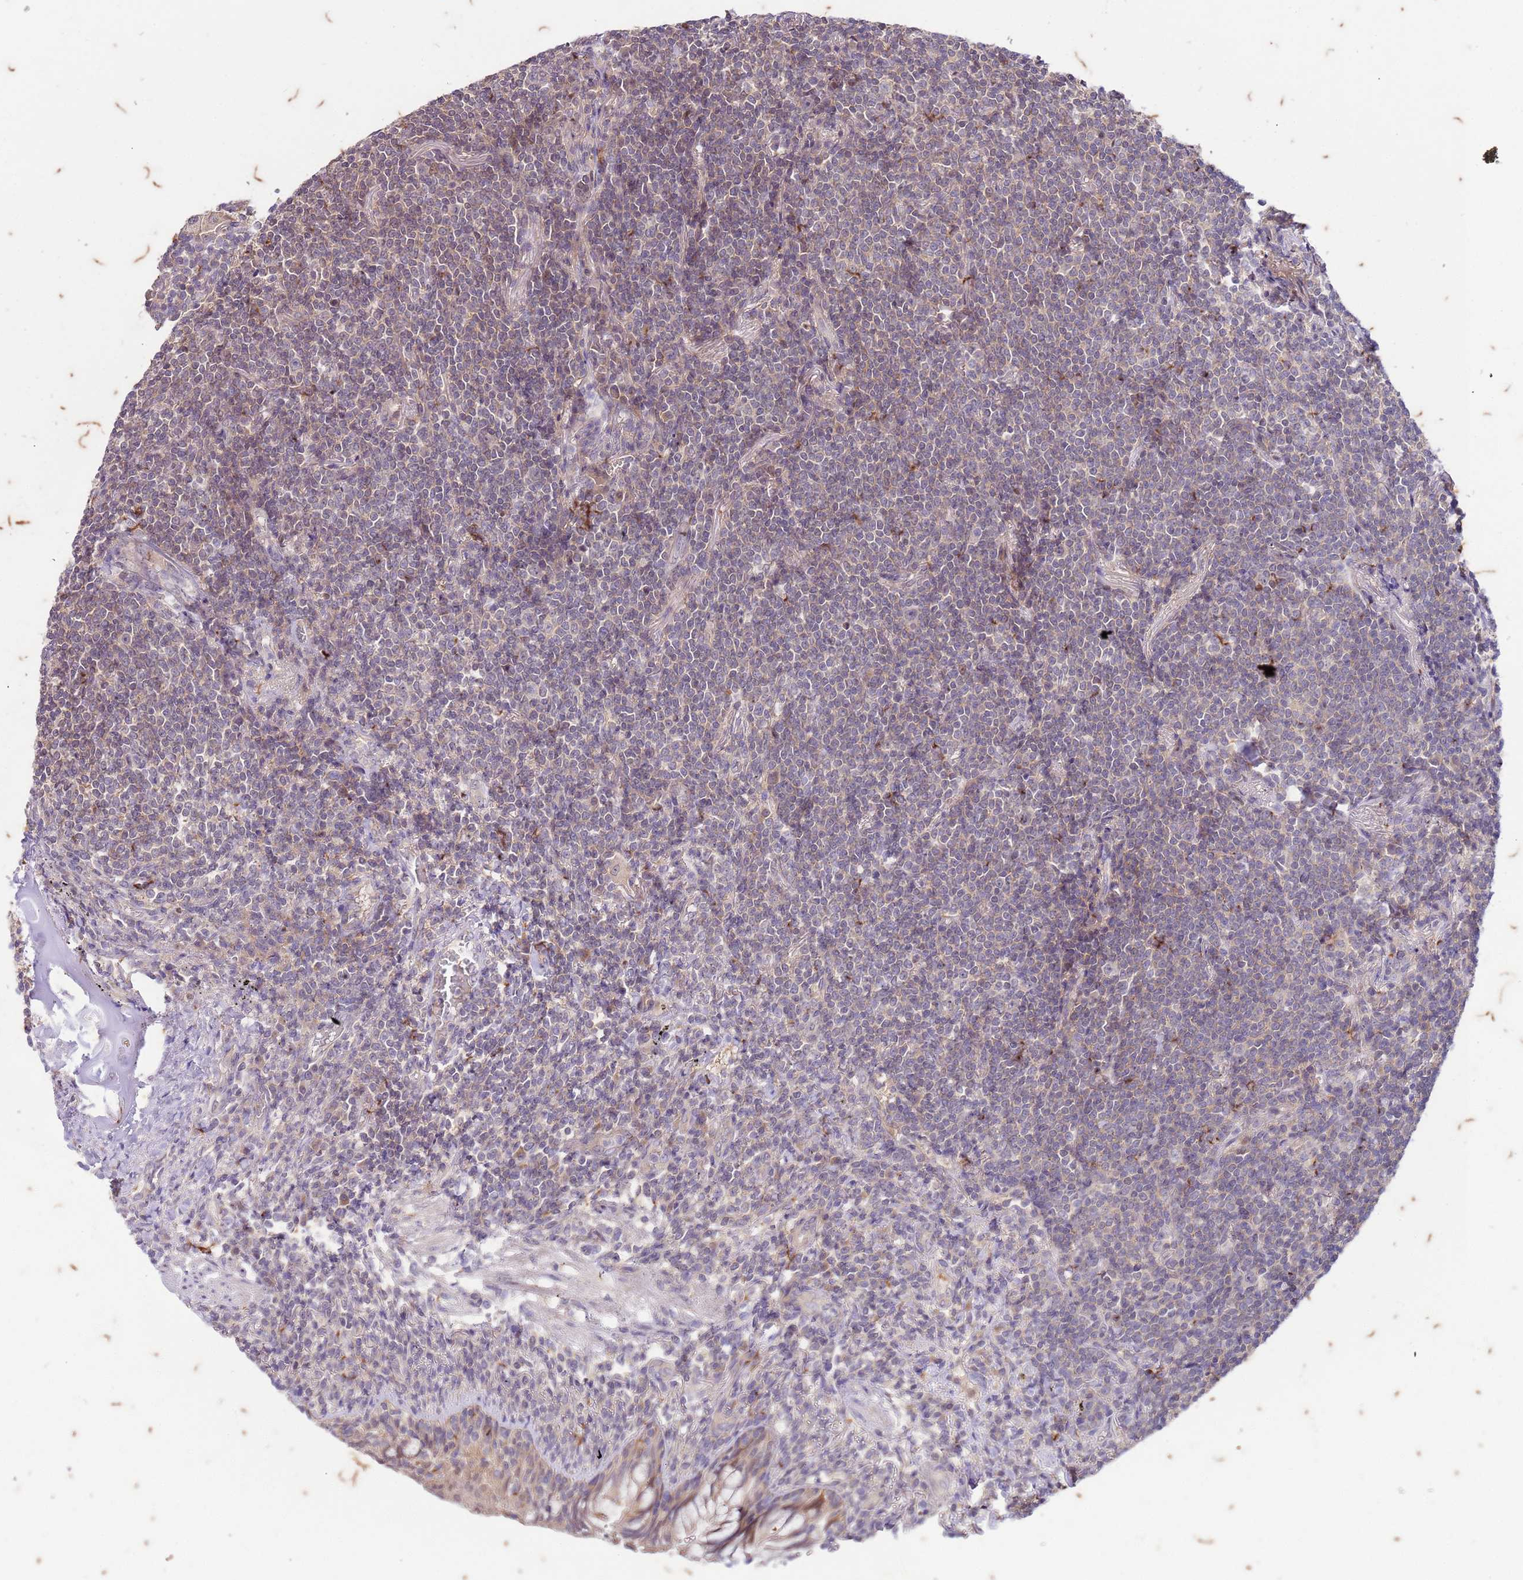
{"staining": {"intensity": "weak", "quantity": "25%-75%", "location": "cytoplasmic/membranous,nuclear"}, "tissue": "lymphoma", "cell_type": "Tumor cells", "image_type": "cancer", "snomed": [{"axis": "morphology", "description": "Malignant lymphoma, non-Hodgkin's type, Low grade"}, {"axis": "topography", "description": "Lung"}], "caption": "Human malignant lymphoma, non-Hodgkin's type (low-grade) stained for a protein (brown) exhibits weak cytoplasmic/membranous and nuclear positive expression in approximately 25%-75% of tumor cells.", "gene": "RAPGEF3", "patient": {"sex": "female", "age": 71}}